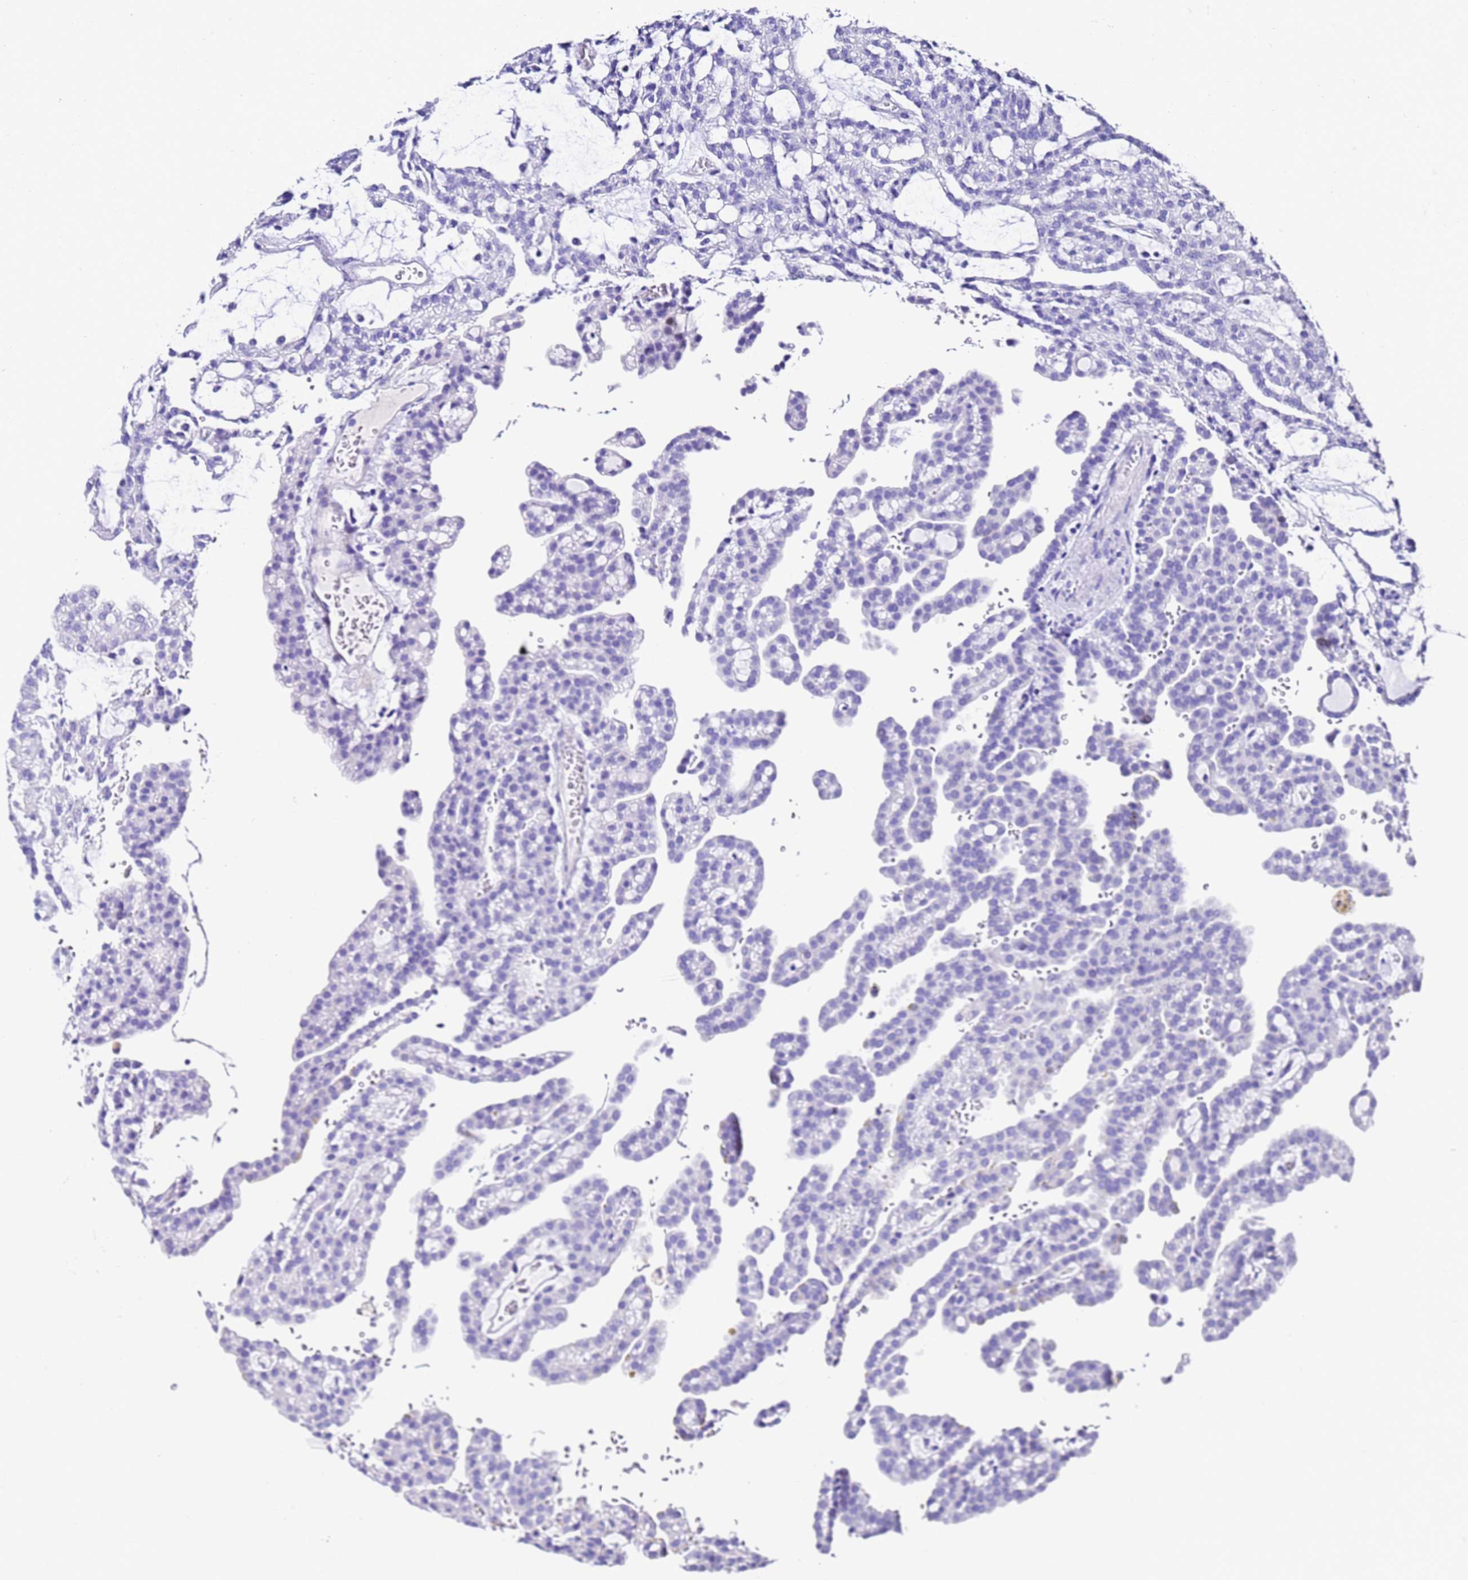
{"staining": {"intensity": "negative", "quantity": "none", "location": "none"}, "tissue": "renal cancer", "cell_type": "Tumor cells", "image_type": "cancer", "snomed": [{"axis": "morphology", "description": "Adenocarcinoma, NOS"}, {"axis": "topography", "description": "Kidney"}], "caption": "DAB immunohistochemical staining of adenocarcinoma (renal) shows no significant staining in tumor cells.", "gene": "UGT2B10", "patient": {"sex": "male", "age": 63}}